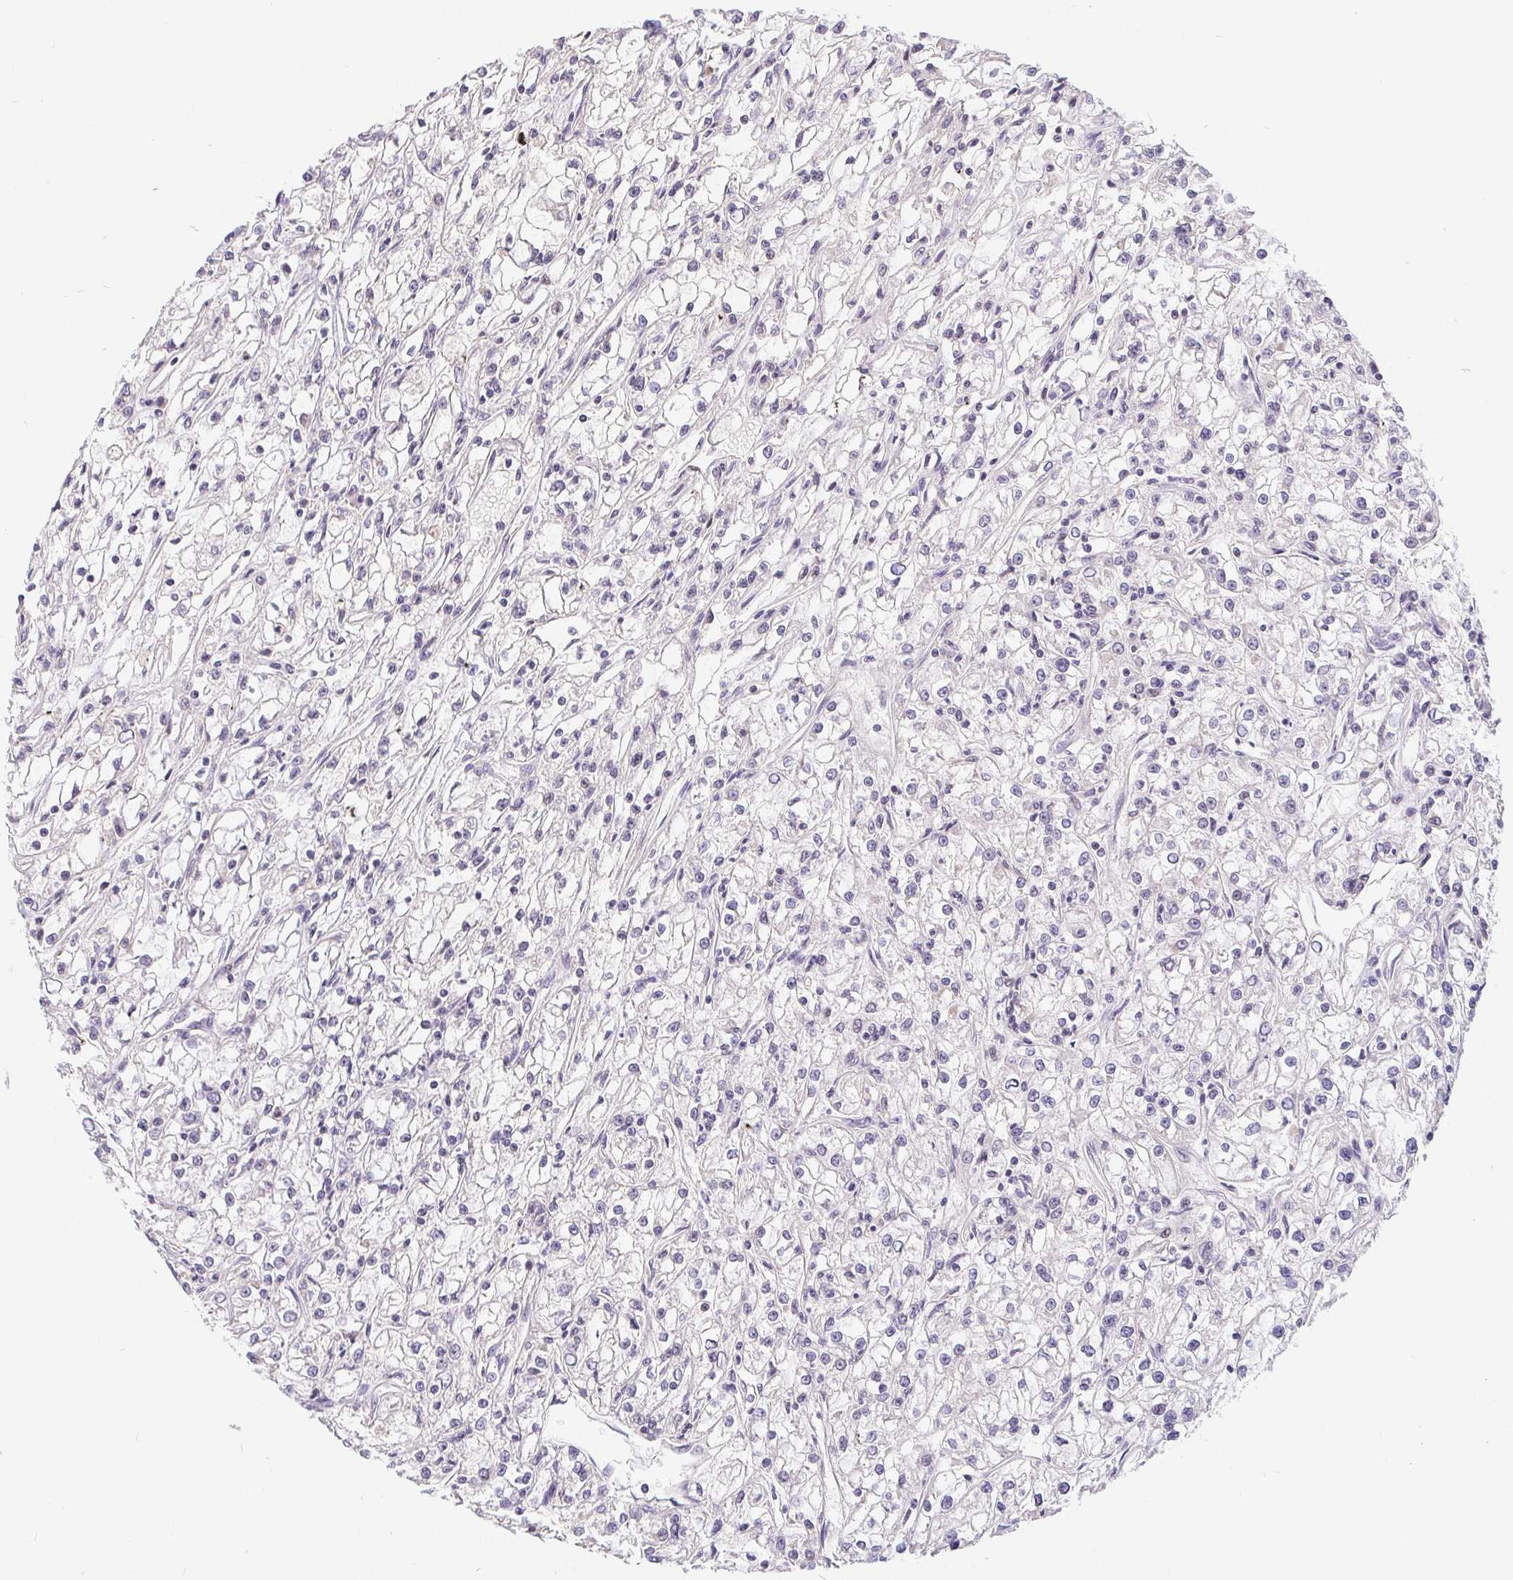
{"staining": {"intensity": "negative", "quantity": "none", "location": "none"}, "tissue": "renal cancer", "cell_type": "Tumor cells", "image_type": "cancer", "snomed": [{"axis": "morphology", "description": "Adenocarcinoma, NOS"}, {"axis": "topography", "description": "Kidney"}], "caption": "Tumor cells show no significant staining in renal cancer.", "gene": "POU2F1", "patient": {"sex": "female", "age": 59}}